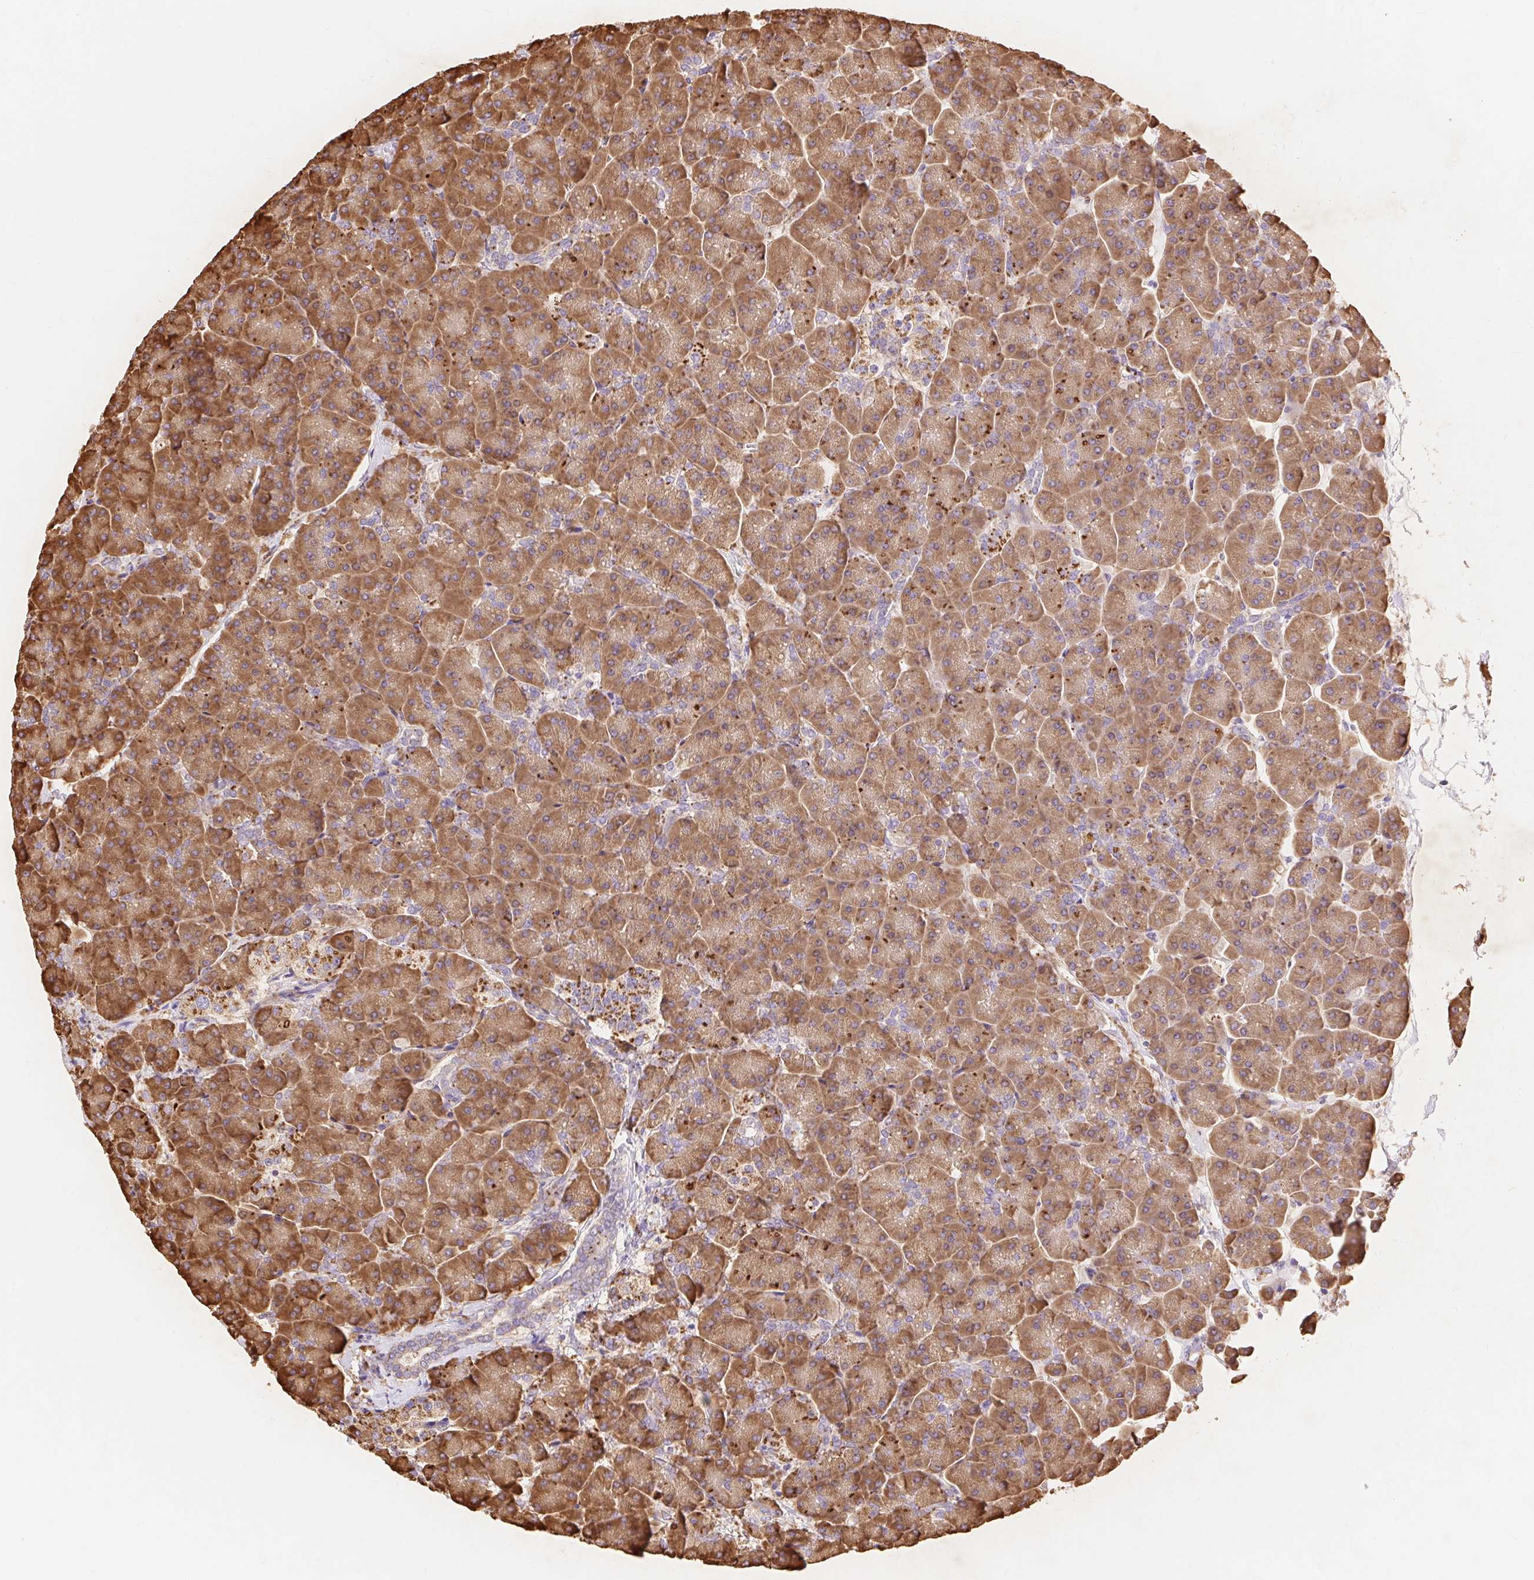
{"staining": {"intensity": "strong", "quantity": ">75%", "location": "cytoplasmic/membranous"}, "tissue": "pancreas", "cell_type": "Exocrine glandular cells", "image_type": "normal", "snomed": [{"axis": "morphology", "description": "Normal tissue, NOS"}, {"axis": "topography", "description": "Pancreas"}, {"axis": "topography", "description": "Peripheral nerve tissue"}], "caption": "High-magnification brightfield microscopy of benign pancreas stained with DAB (3,3'-diaminobenzidine) (brown) and counterstained with hematoxylin (blue). exocrine glandular cells exhibit strong cytoplasmic/membranous staining is appreciated in approximately>75% of cells. The staining was performed using DAB, with brown indicating positive protein expression. Nuclei are stained blue with hematoxylin.", "gene": "ENSG00000260836", "patient": {"sex": "male", "age": 54}}